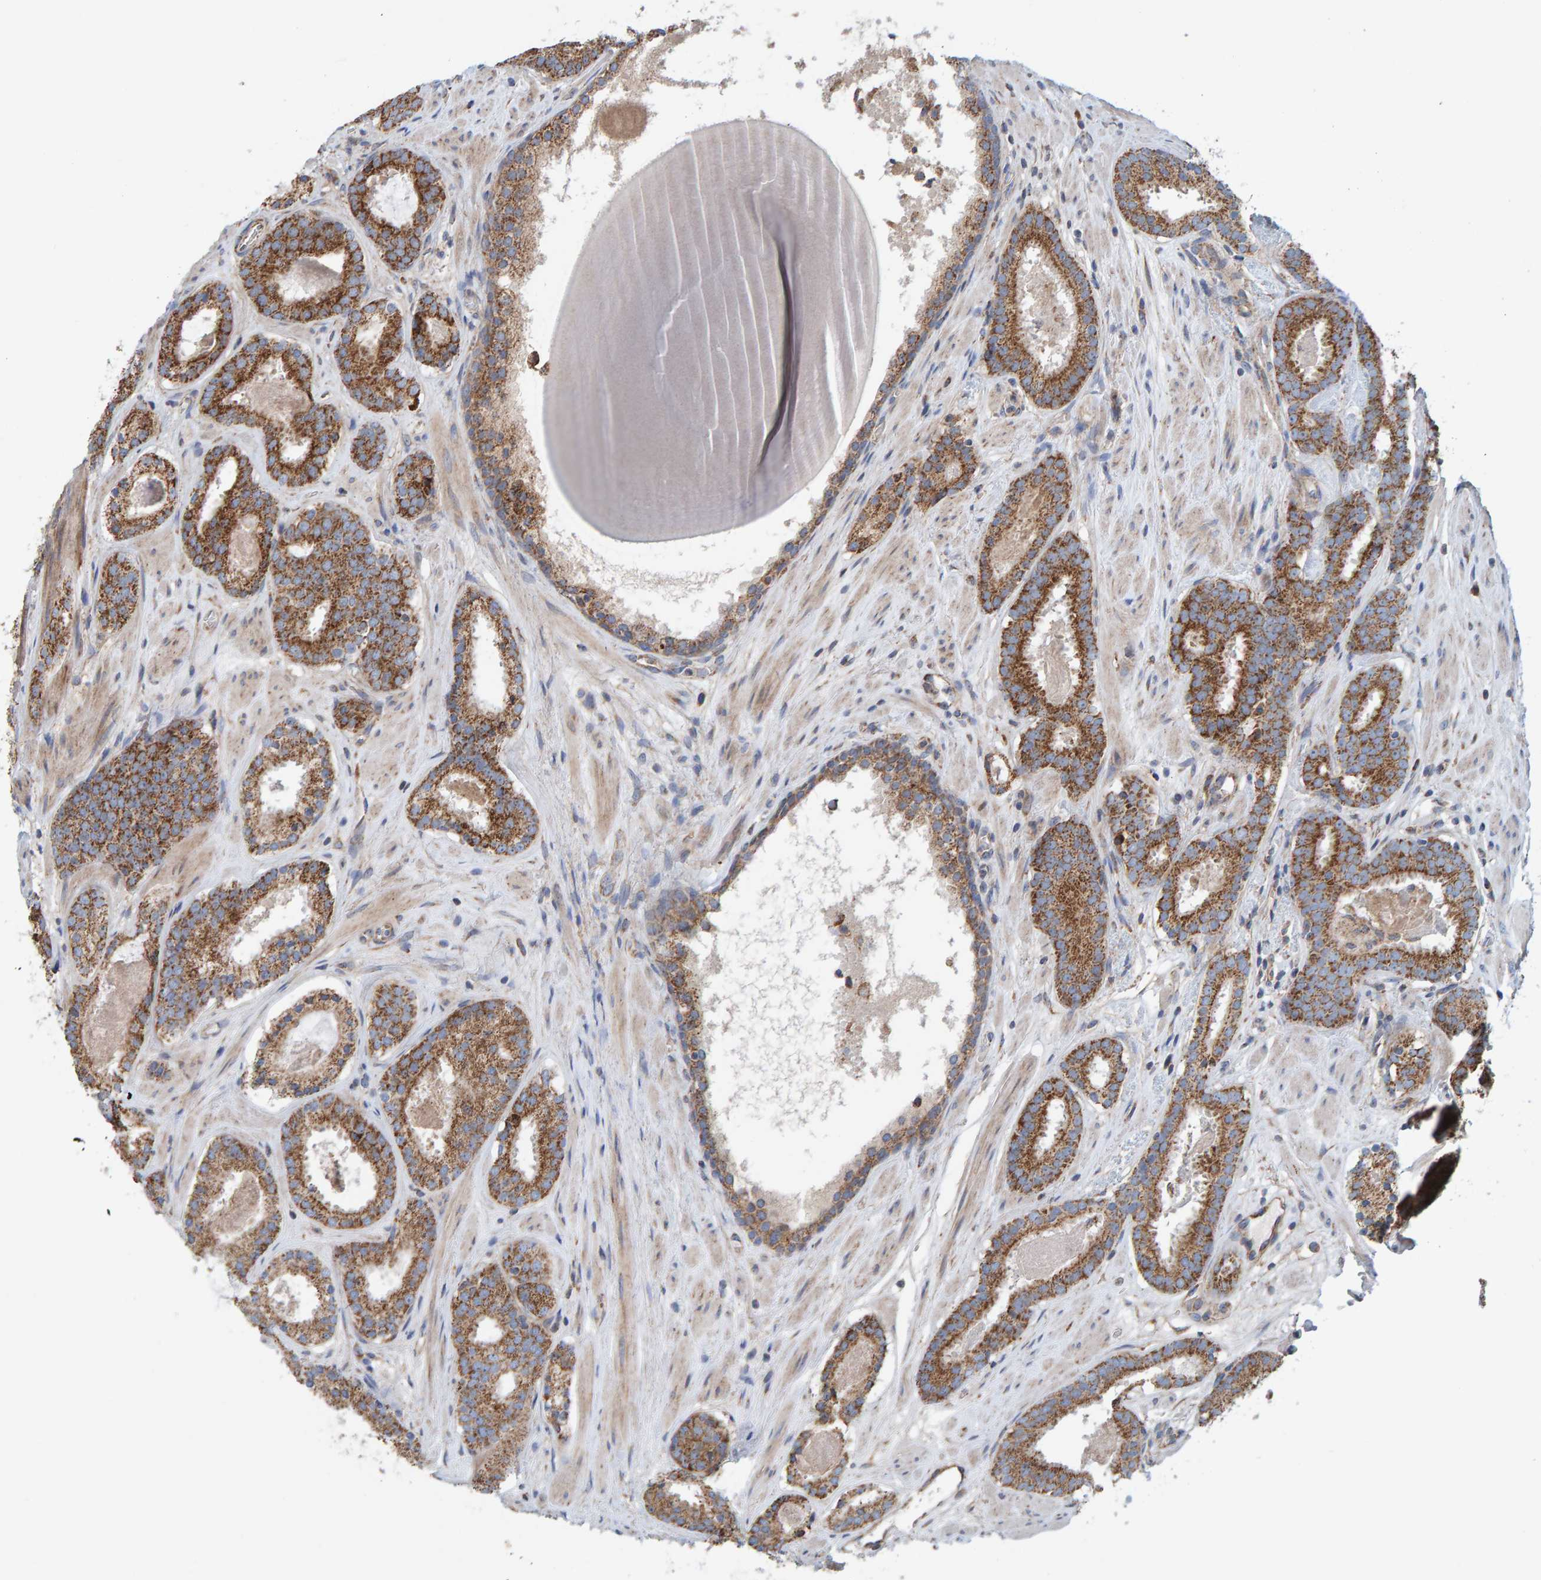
{"staining": {"intensity": "strong", "quantity": ">75%", "location": "cytoplasmic/membranous"}, "tissue": "prostate cancer", "cell_type": "Tumor cells", "image_type": "cancer", "snomed": [{"axis": "morphology", "description": "Adenocarcinoma, Low grade"}, {"axis": "topography", "description": "Prostate"}], "caption": "Low-grade adenocarcinoma (prostate) stained with a protein marker displays strong staining in tumor cells.", "gene": "MRPL45", "patient": {"sex": "male", "age": 69}}